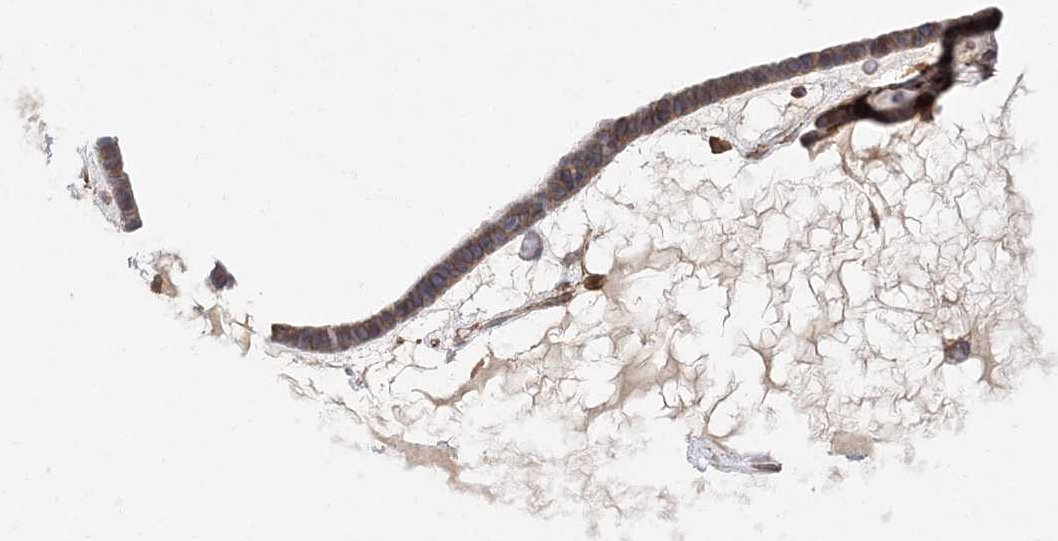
{"staining": {"intensity": "moderate", "quantity": ">75%", "location": "cytoplasmic/membranous"}, "tissue": "ovarian cancer", "cell_type": "Tumor cells", "image_type": "cancer", "snomed": [{"axis": "morphology", "description": "Cystadenocarcinoma, serous, NOS"}, {"axis": "topography", "description": "Ovary"}], "caption": "There is medium levels of moderate cytoplasmic/membranous positivity in tumor cells of ovarian serous cystadenocarcinoma, as demonstrated by immunohistochemical staining (brown color).", "gene": "TMEM9B", "patient": {"sex": "female", "age": 56}}